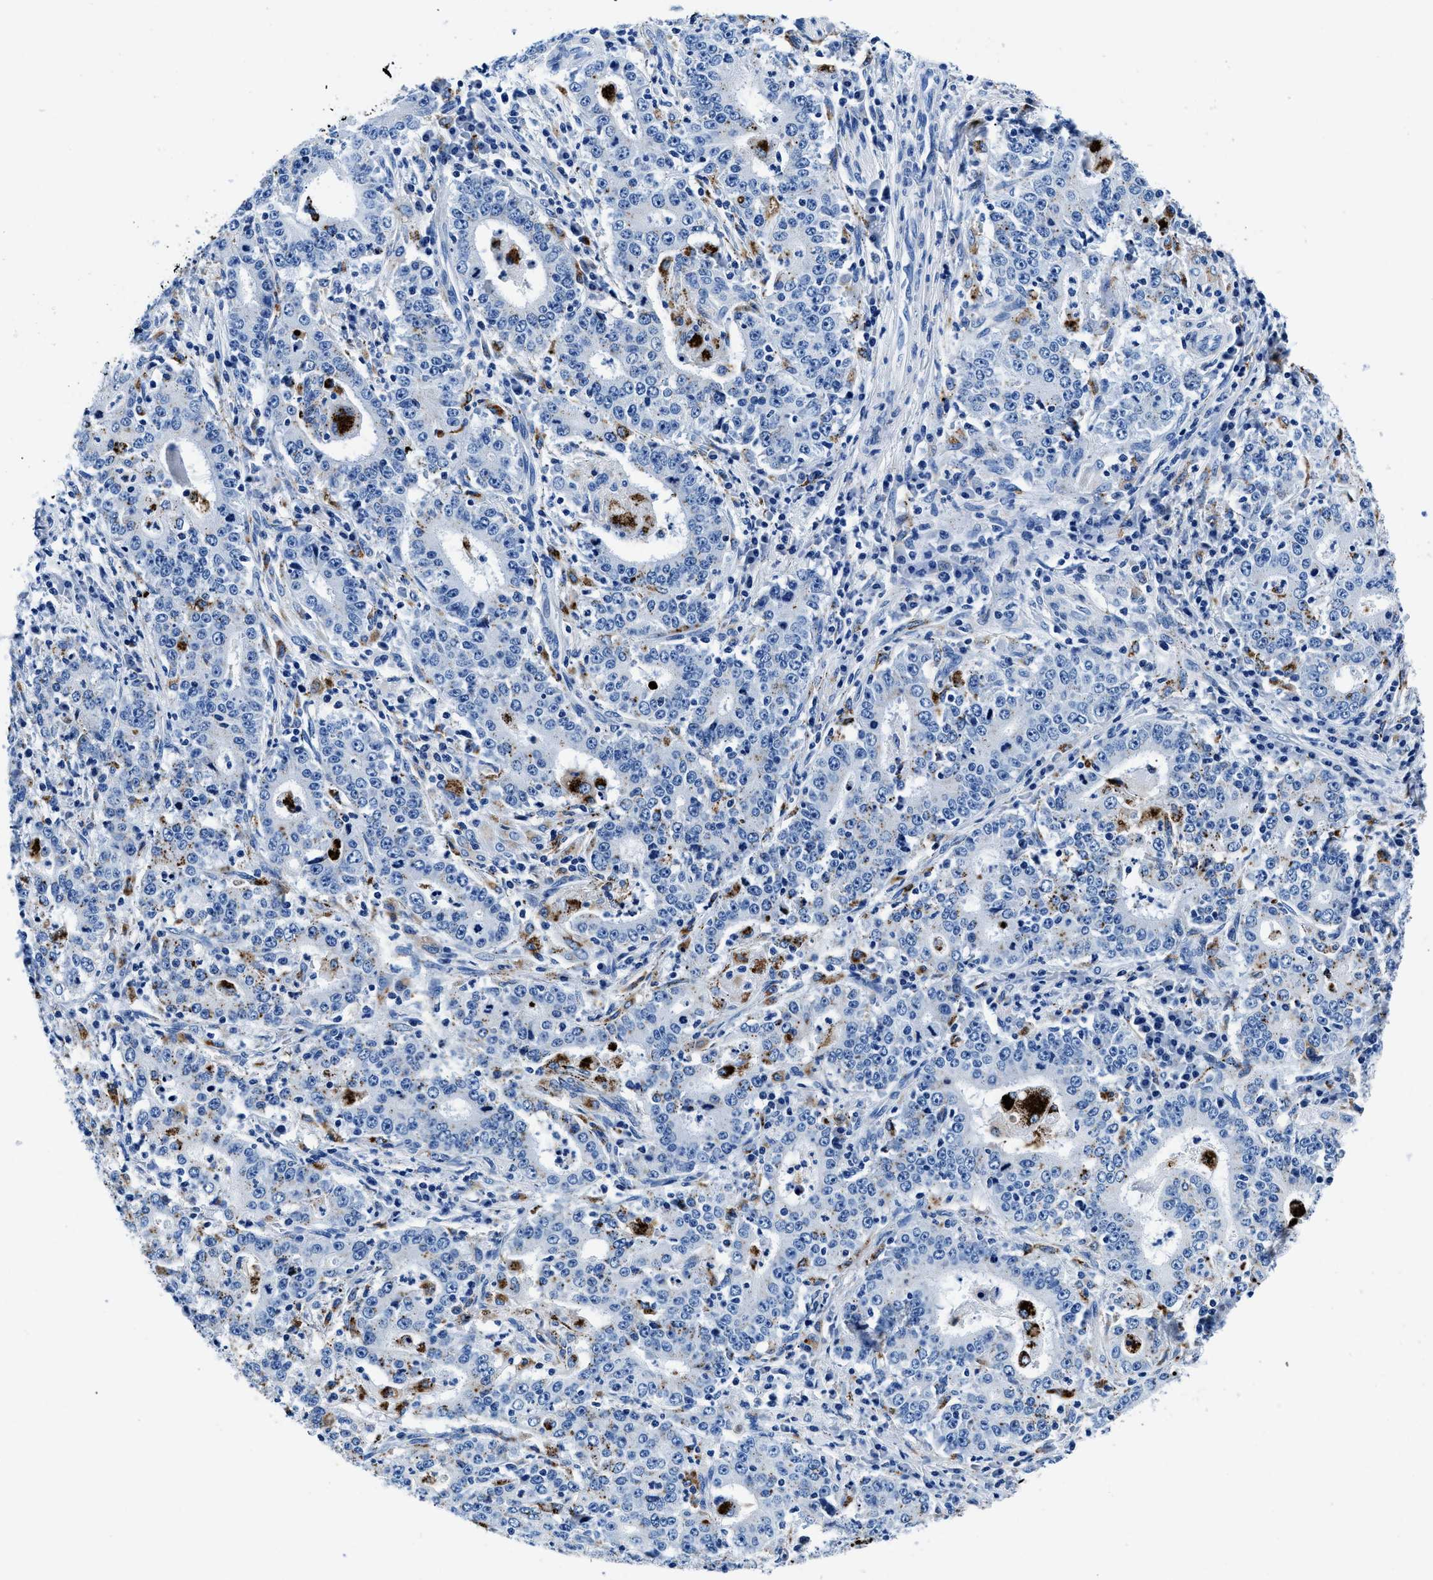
{"staining": {"intensity": "negative", "quantity": "none", "location": "none"}, "tissue": "stomach cancer", "cell_type": "Tumor cells", "image_type": "cancer", "snomed": [{"axis": "morphology", "description": "Normal tissue, NOS"}, {"axis": "morphology", "description": "Adenocarcinoma, NOS"}, {"axis": "topography", "description": "Stomach, upper"}, {"axis": "topography", "description": "Stomach"}], "caption": "This image is of stomach adenocarcinoma stained with immunohistochemistry (IHC) to label a protein in brown with the nuclei are counter-stained blue. There is no expression in tumor cells.", "gene": "OR14K1", "patient": {"sex": "male", "age": 59}}